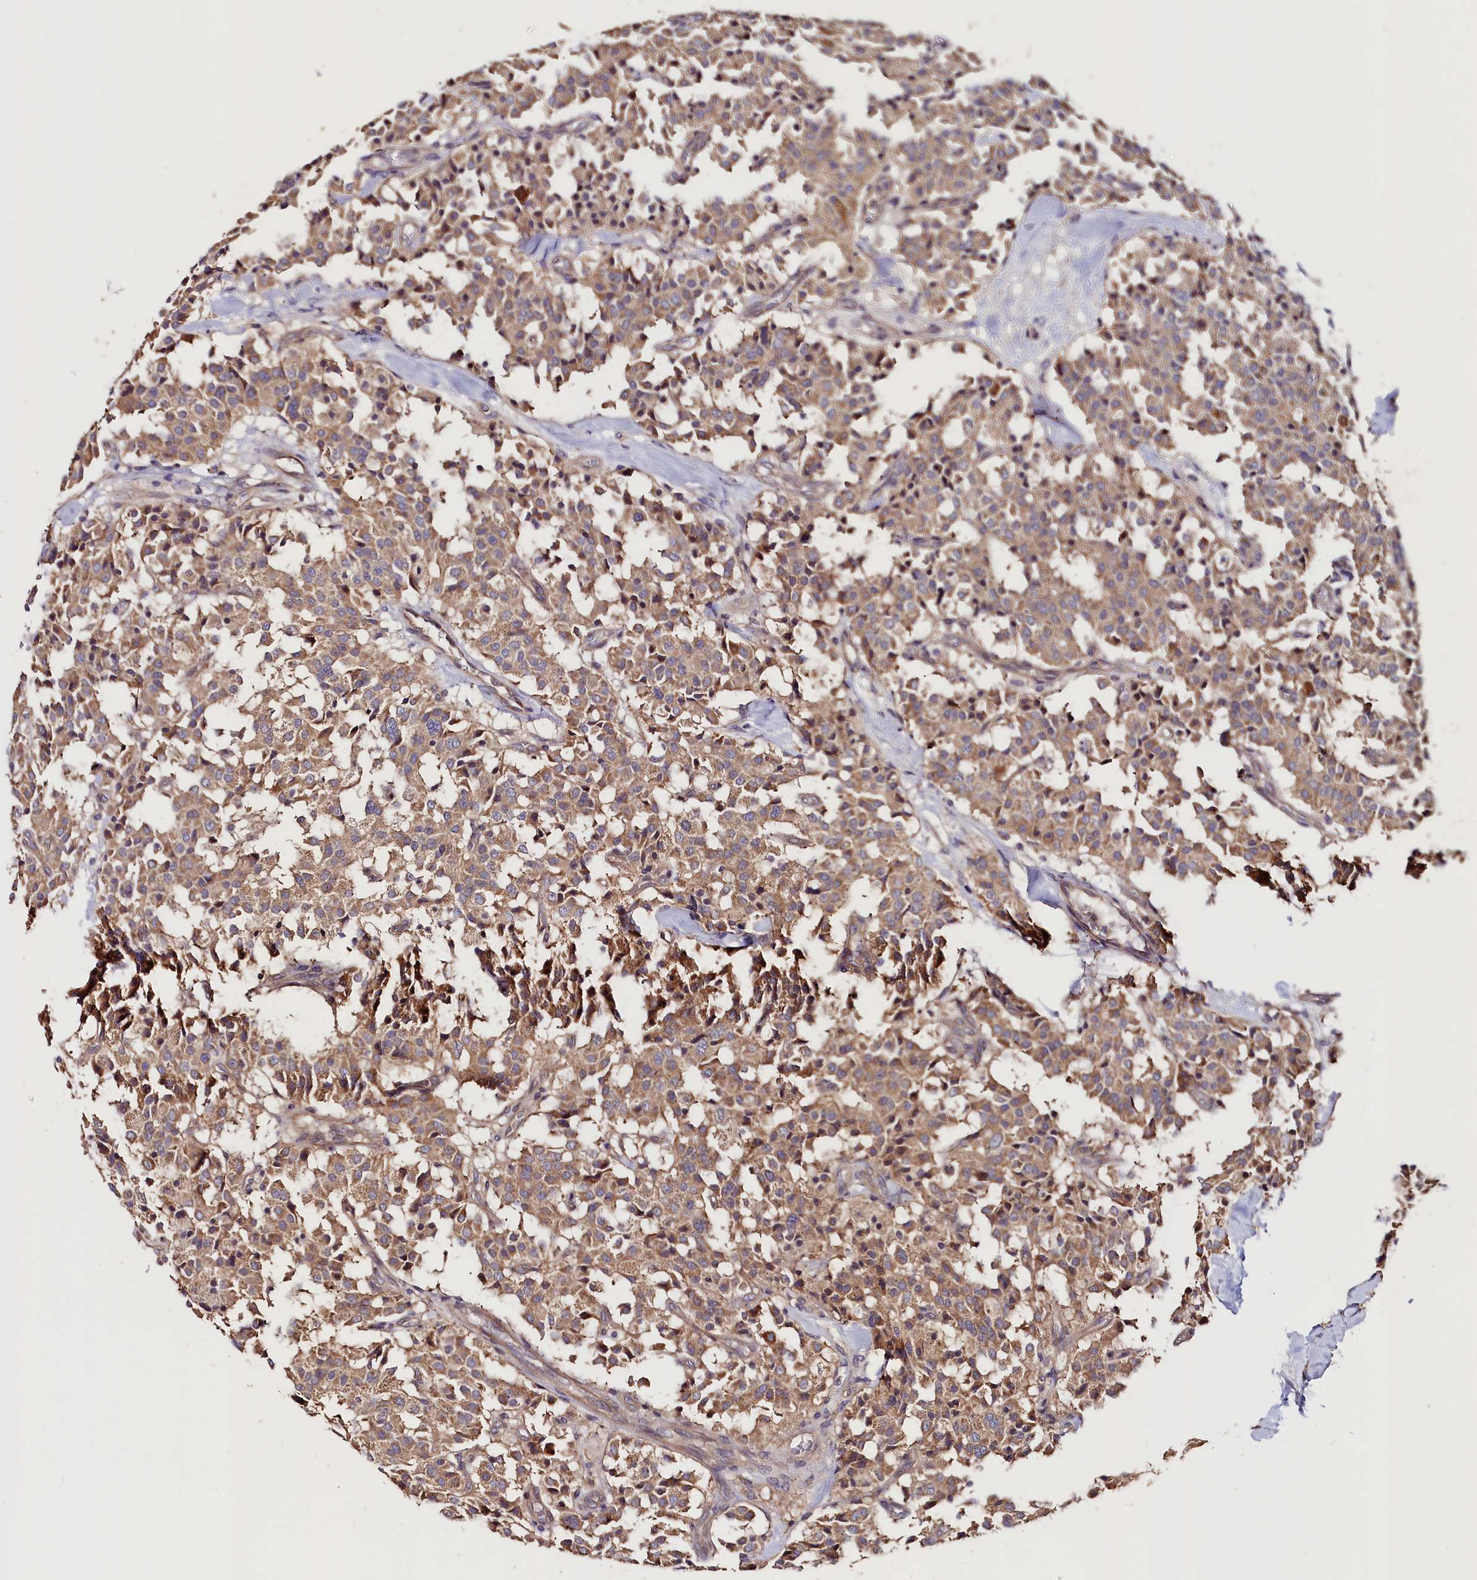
{"staining": {"intensity": "moderate", "quantity": ">75%", "location": "cytoplasmic/membranous"}, "tissue": "carcinoid", "cell_type": "Tumor cells", "image_type": "cancer", "snomed": [{"axis": "morphology", "description": "Carcinoid, malignant, NOS"}, {"axis": "topography", "description": "Lung"}], "caption": "Carcinoid stained for a protein (brown) reveals moderate cytoplasmic/membranous positive positivity in approximately >75% of tumor cells.", "gene": "KATNB1", "patient": {"sex": "male", "age": 30}}